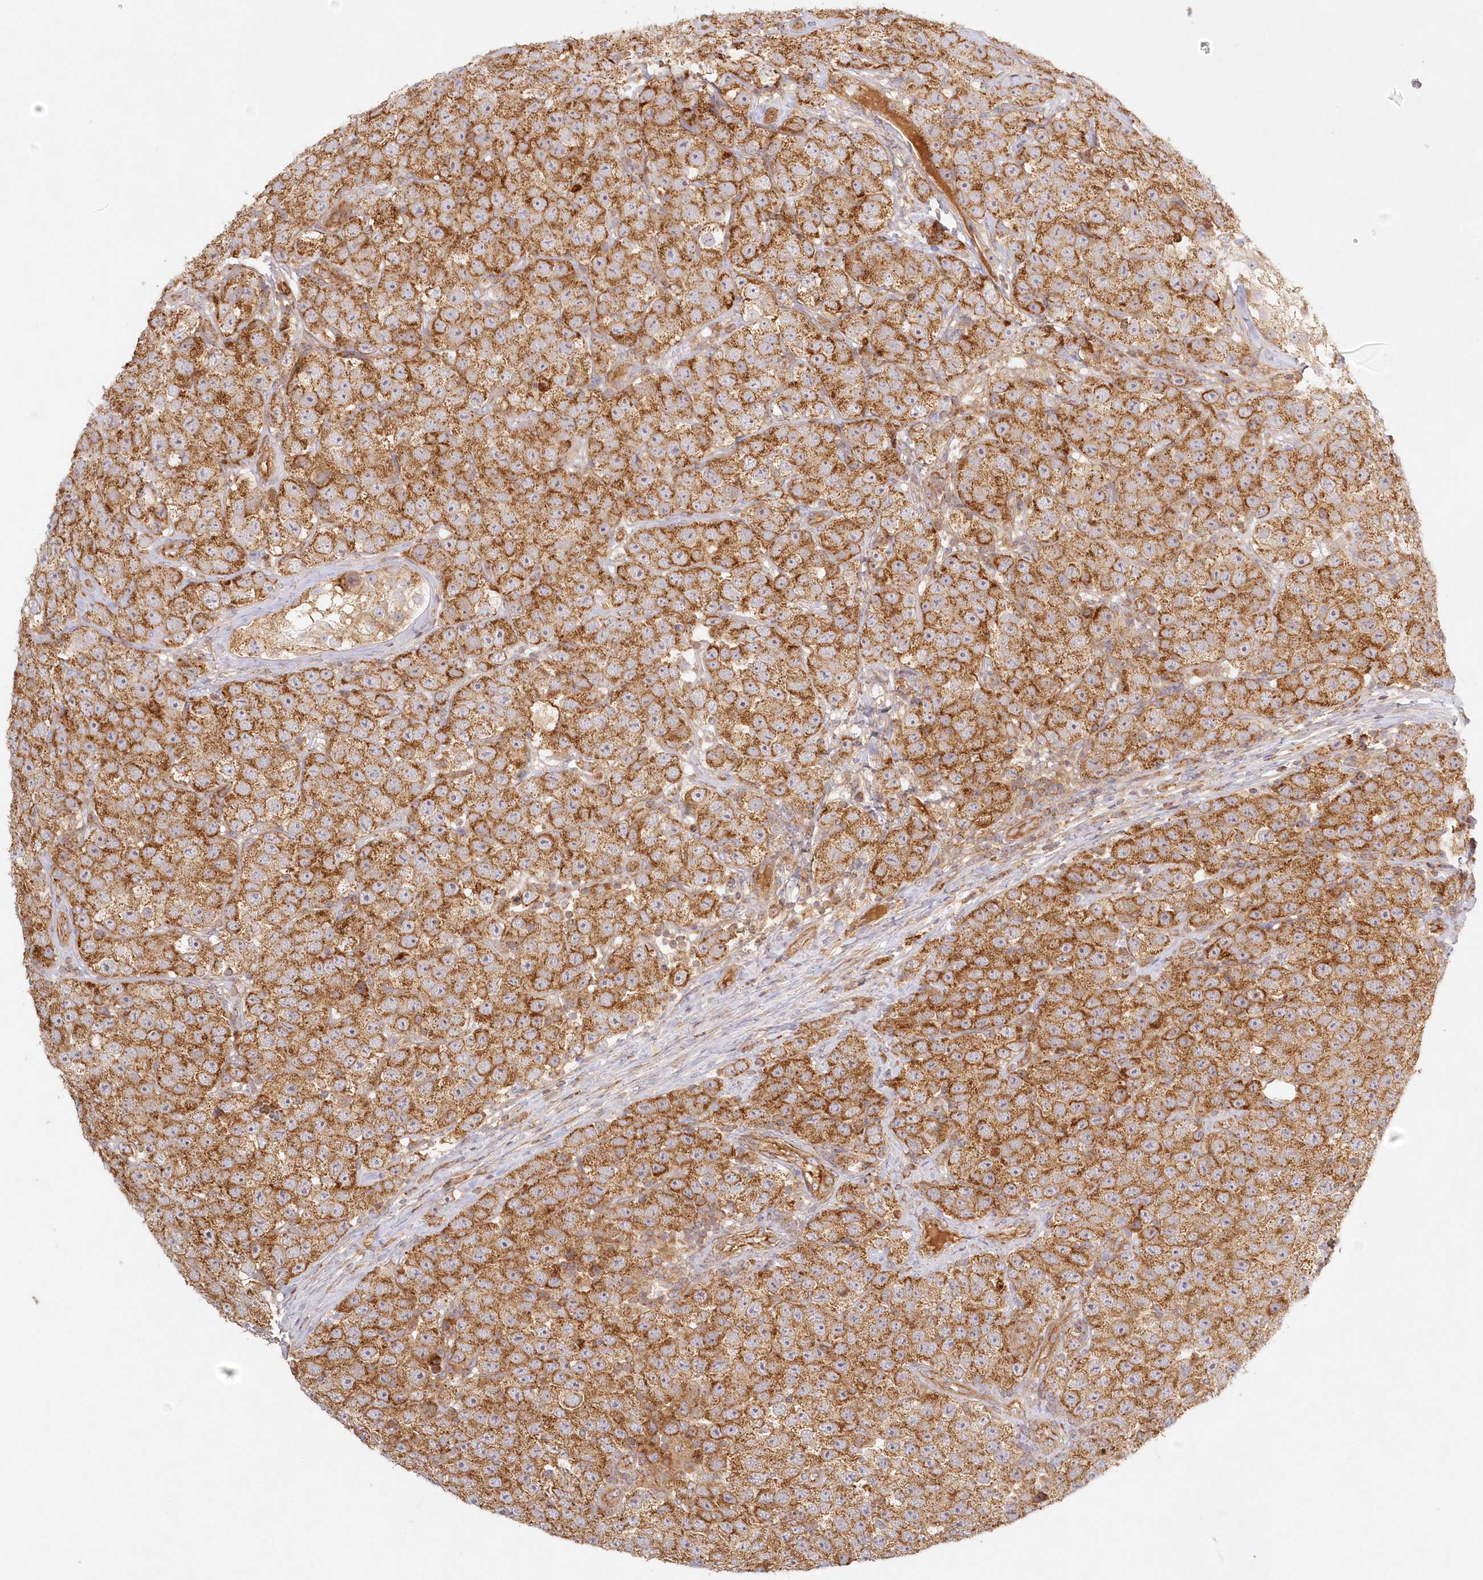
{"staining": {"intensity": "strong", "quantity": ">75%", "location": "cytoplasmic/membranous"}, "tissue": "testis cancer", "cell_type": "Tumor cells", "image_type": "cancer", "snomed": [{"axis": "morphology", "description": "Seminoma, NOS"}, {"axis": "topography", "description": "Testis"}], "caption": "Immunohistochemistry image of testis cancer (seminoma) stained for a protein (brown), which displays high levels of strong cytoplasmic/membranous positivity in approximately >75% of tumor cells.", "gene": "KIAA0232", "patient": {"sex": "male", "age": 28}}